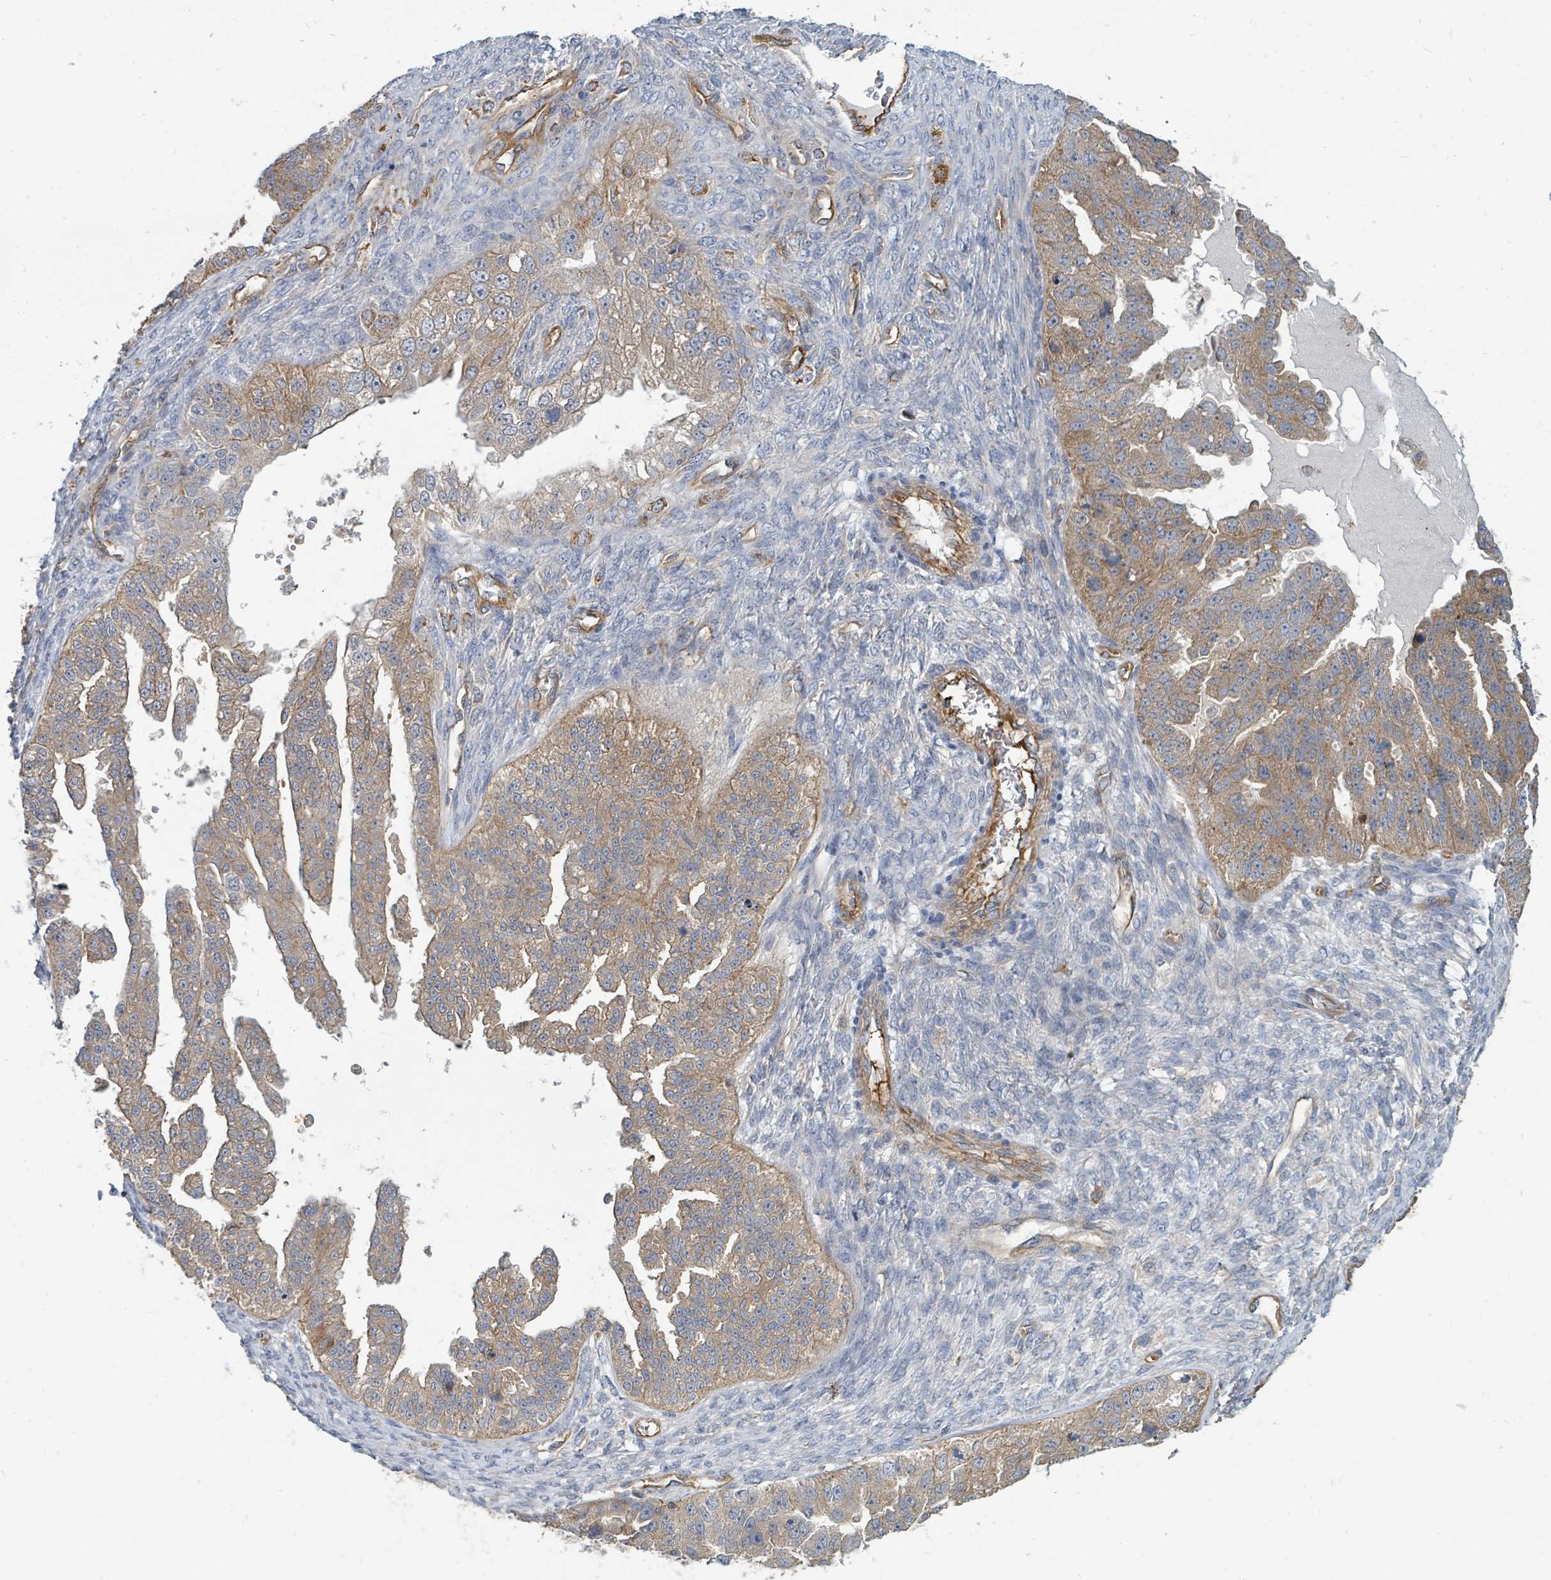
{"staining": {"intensity": "moderate", "quantity": ">75%", "location": "cytoplasmic/membranous"}, "tissue": "ovarian cancer", "cell_type": "Tumor cells", "image_type": "cancer", "snomed": [{"axis": "morphology", "description": "Cystadenocarcinoma, serous, NOS"}, {"axis": "topography", "description": "Ovary"}], "caption": "Ovarian cancer (serous cystadenocarcinoma) tissue exhibits moderate cytoplasmic/membranous staining in about >75% of tumor cells", "gene": "BOLA2B", "patient": {"sex": "female", "age": 58}}